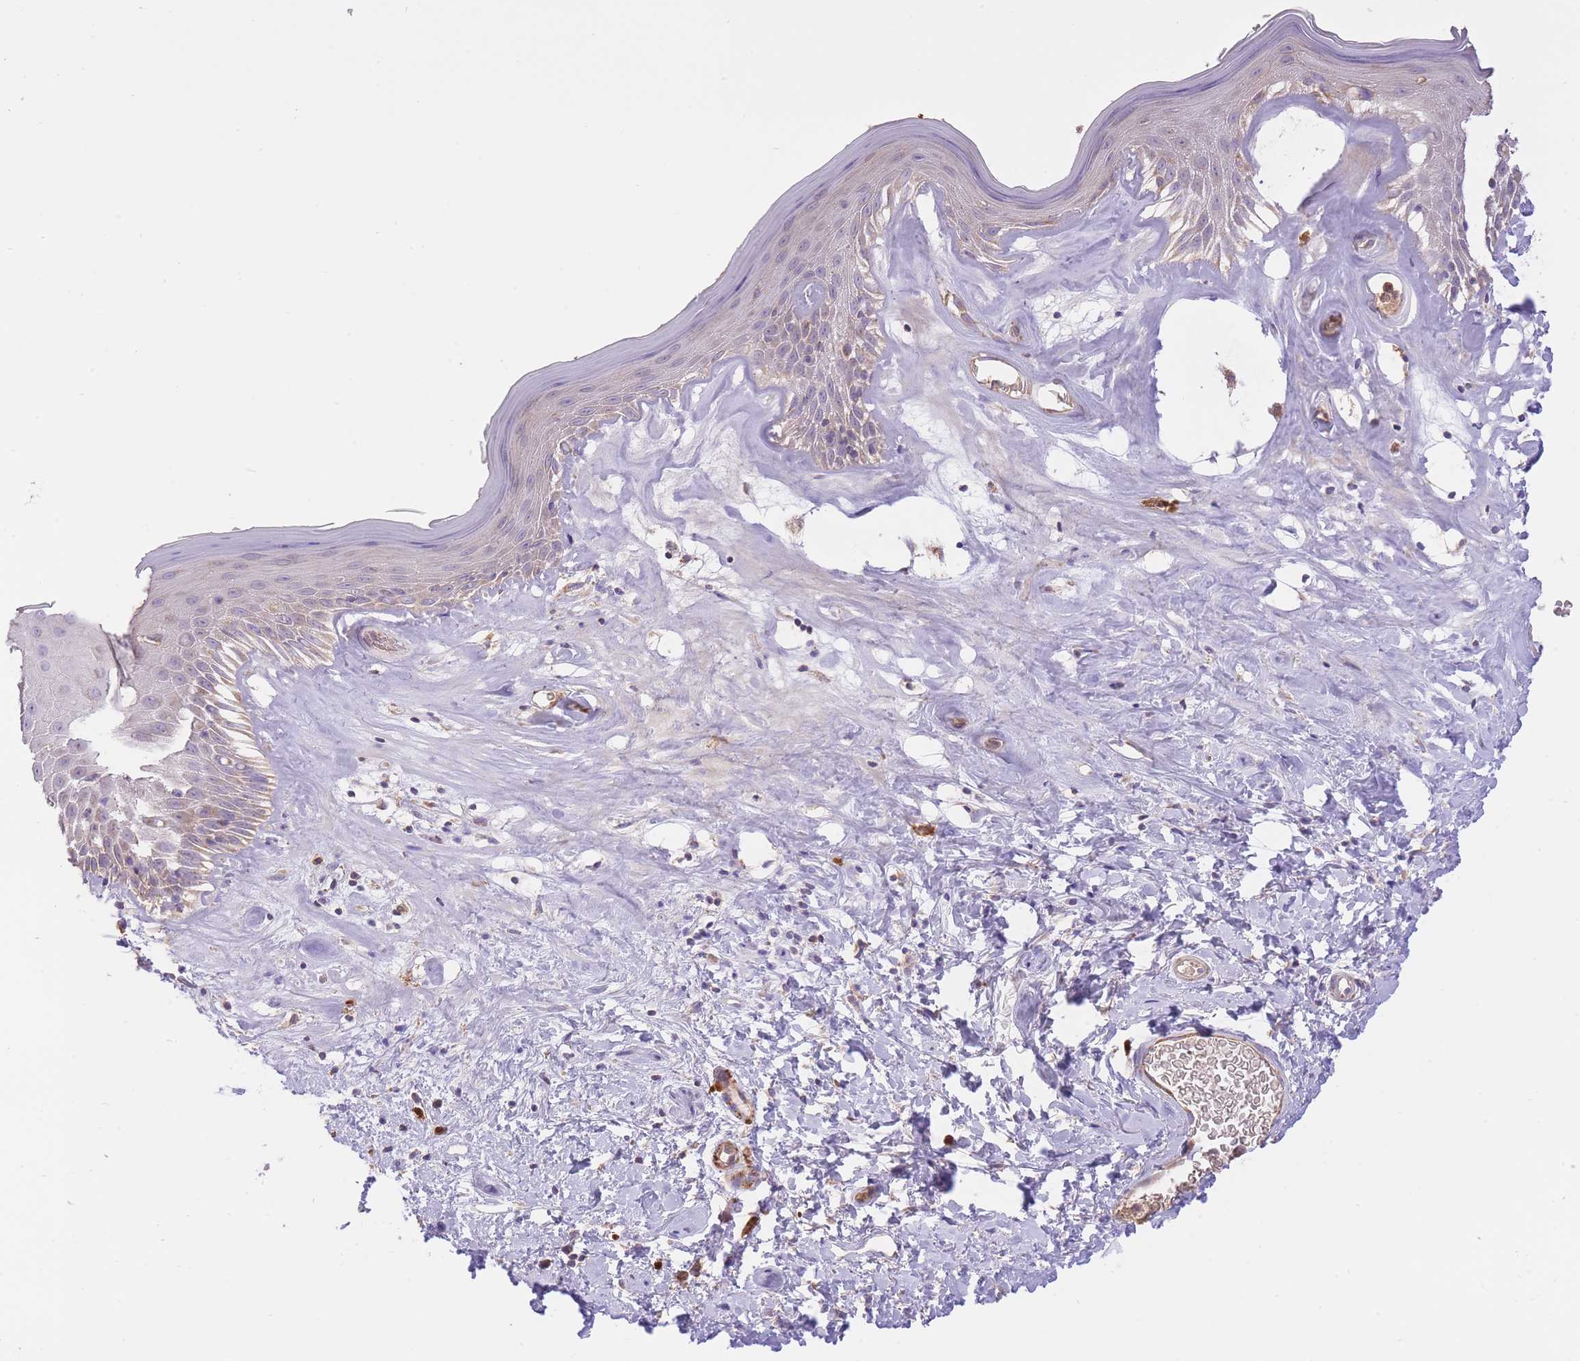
{"staining": {"intensity": "moderate", "quantity": "25%-75%", "location": "cytoplasmic/membranous"}, "tissue": "skin", "cell_type": "Epidermal cells", "image_type": "normal", "snomed": [{"axis": "morphology", "description": "Normal tissue, NOS"}, {"axis": "morphology", "description": "Inflammation, NOS"}, {"axis": "topography", "description": "Vulva"}], "caption": "Immunohistochemistry (IHC) (DAB (3,3'-diaminobenzidine)) staining of normal skin exhibits moderate cytoplasmic/membranous protein positivity in about 25%-75% of epidermal cells.", "gene": "PREP", "patient": {"sex": "female", "age": 86}}